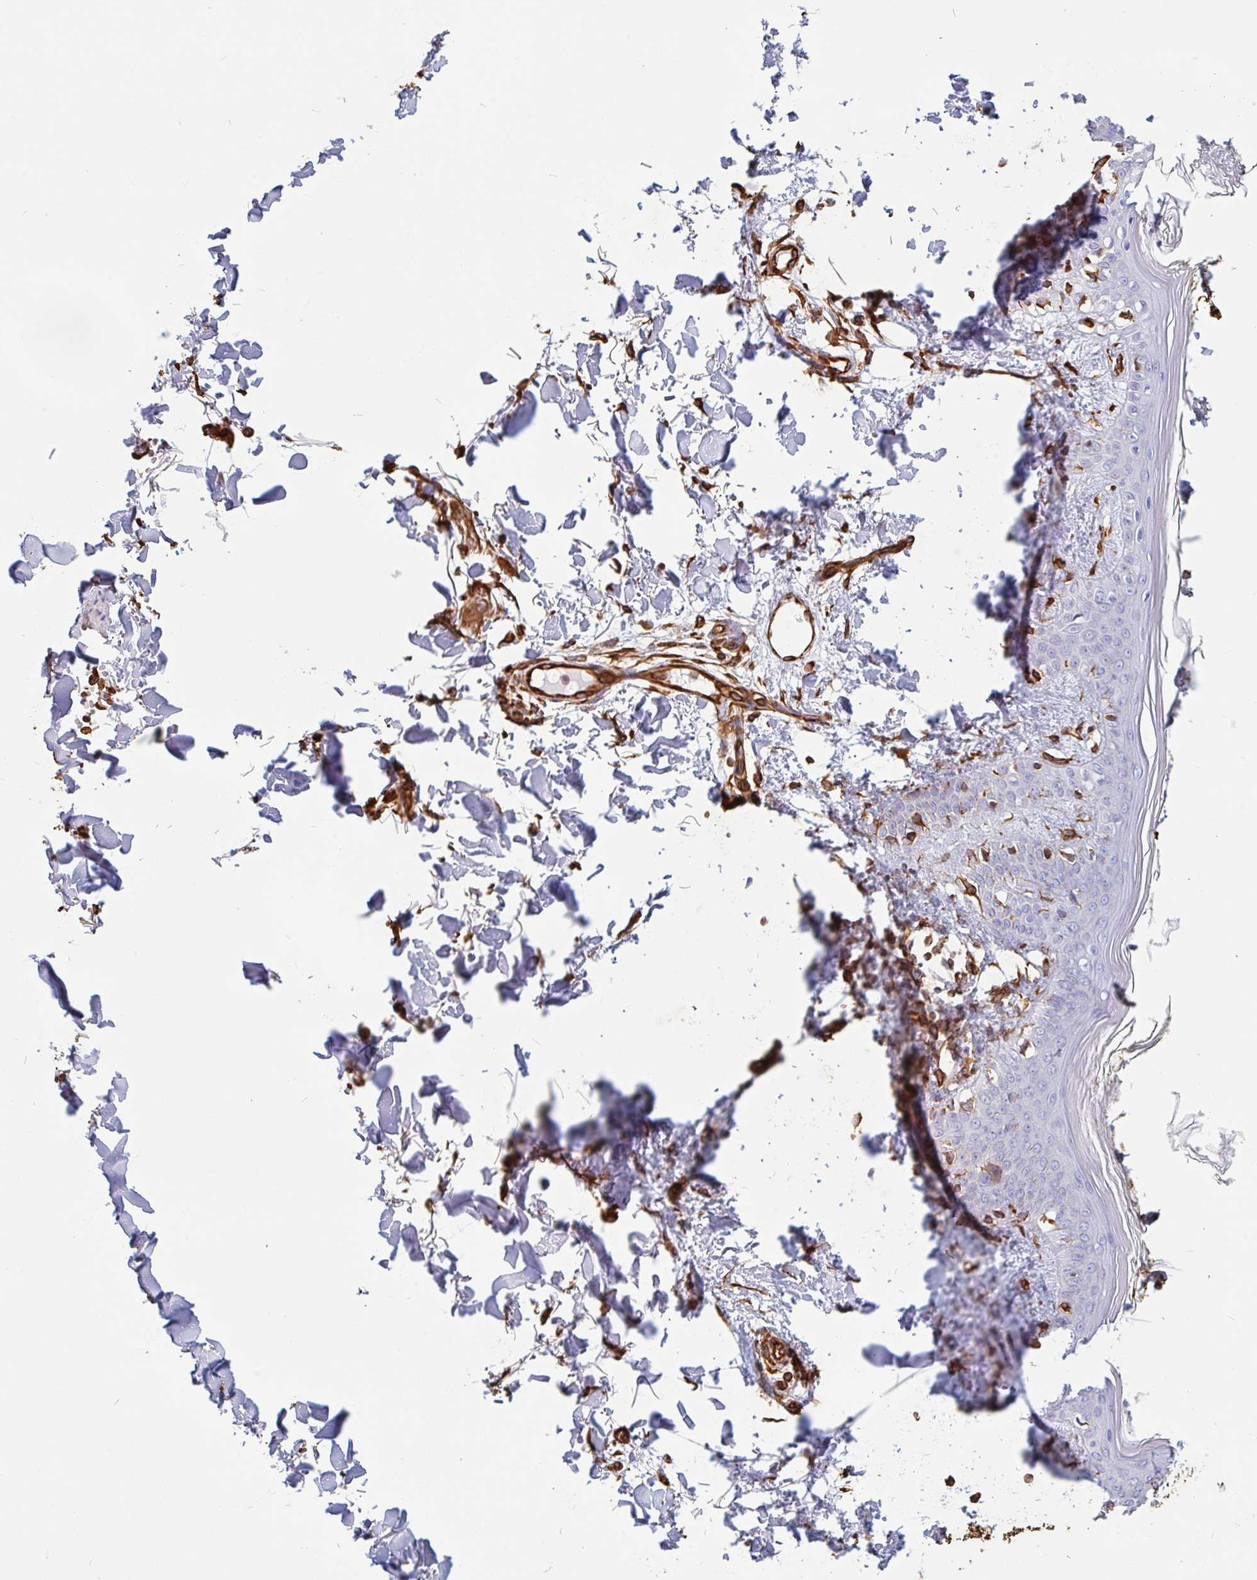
{"staining": {"intensity": "strong", "quantity": ">75%", "location": "cytoplasmic/membranous"}, "tissue": "skin", "cell_type": "Fibroblasts", "image_type": "normal", "snomed": [{"axis": "morphology", "description": "Normal tissue, NOS"}, {"axis": "topography", "description": "Skin"}], "caption": "A photomicrograph of human skin stained for a protein displays strong cytoplasmic/membranous brown staining in fibroblasts.", "gene": "PPFIA1", "patient": {"sex": "female", "age": 34}}